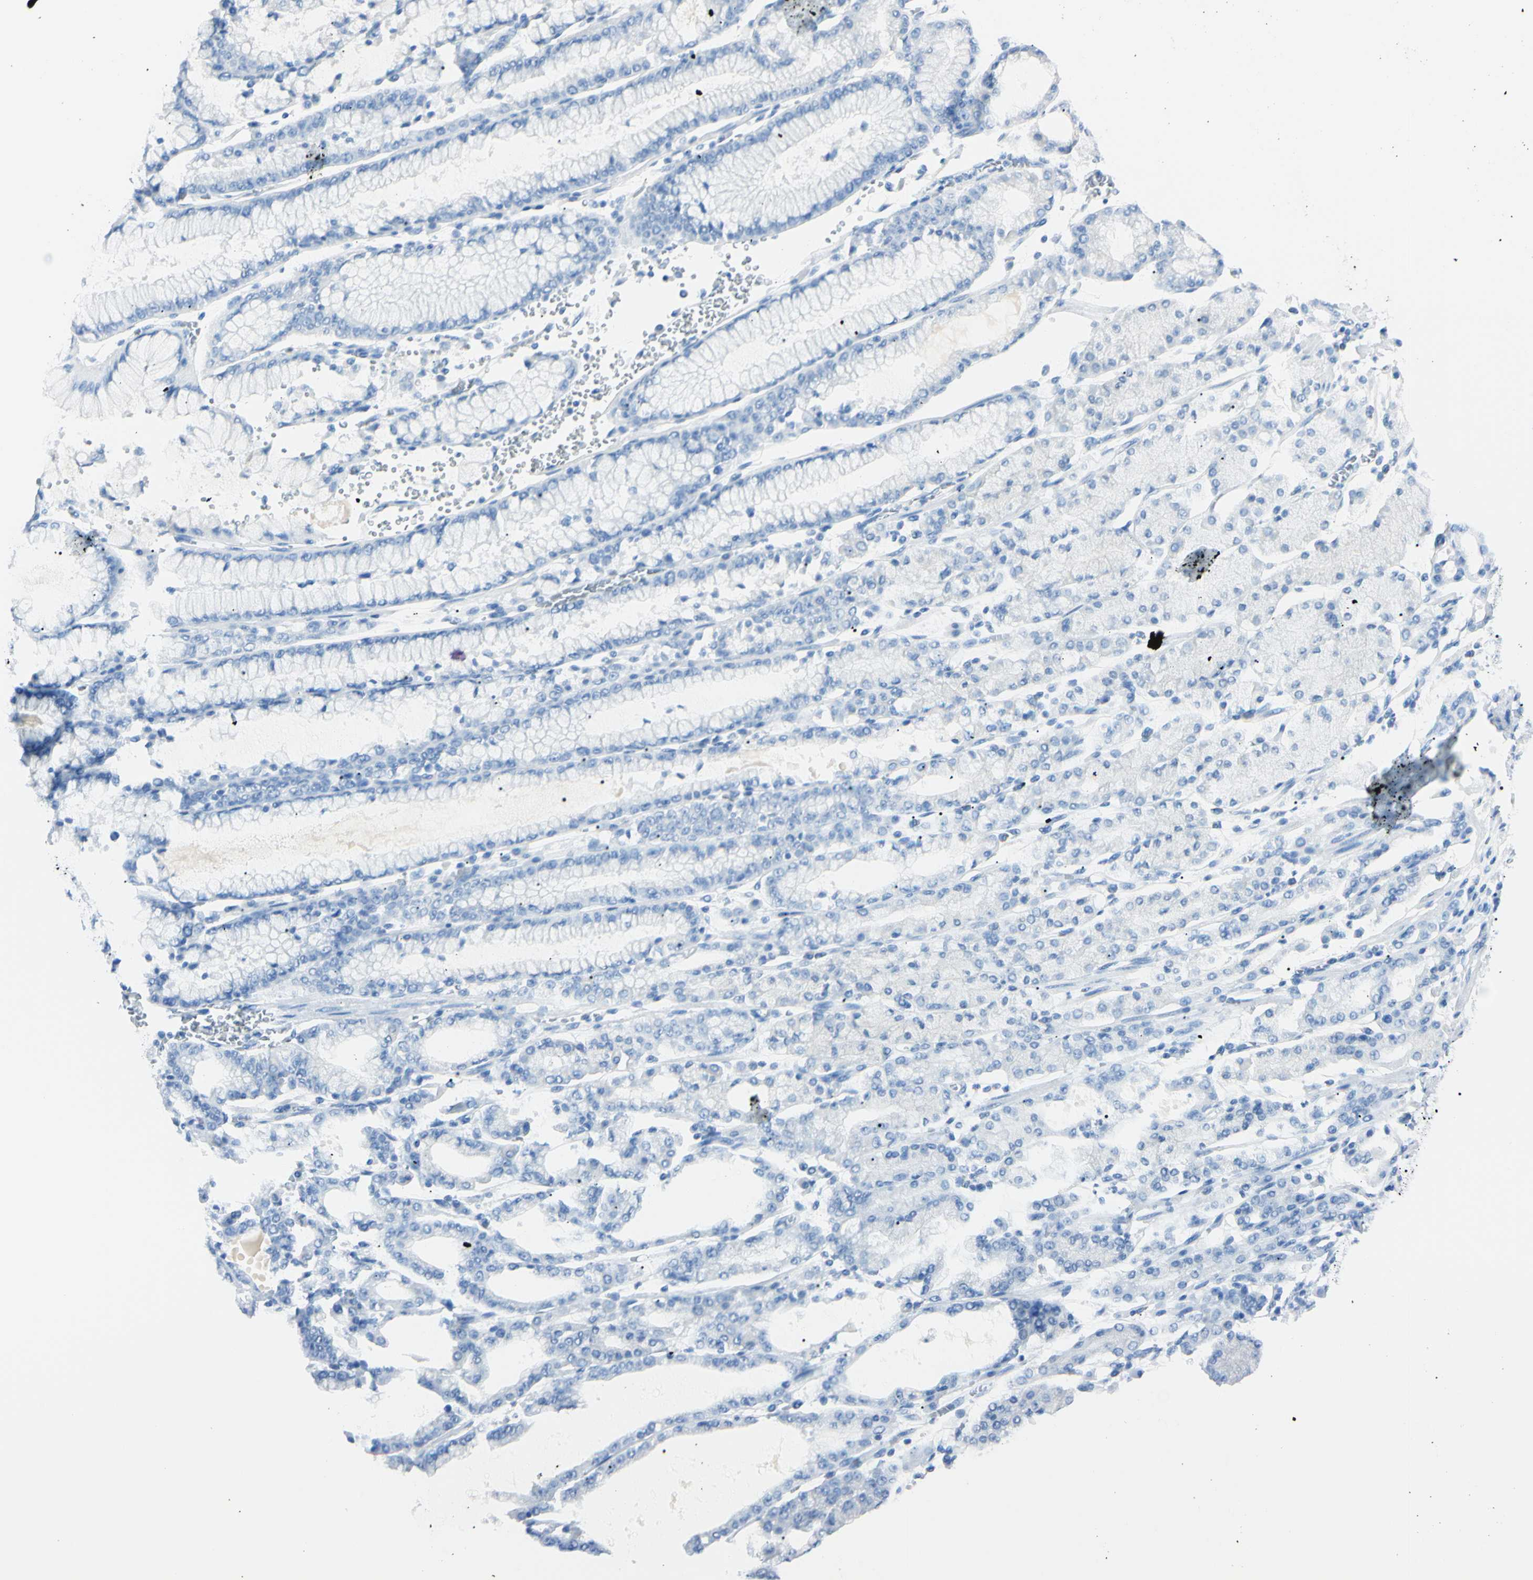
{"staining": {"intensity": "negative", "quantity": "none", "location": "none"}, "tissue": "stomach cancer", "cell_type": "Tumor cells", "image_type": "cancer", "snomed": [{"axis": "morphology", "description": "Normal tissue, NOS"}, {"axis": "morphology", "description": "Adenocarcinoma, NOS"}, {"axis": "topography", "description": "Stomach, upper"}, {"axis": "topography", "description": "Stomach"}], "caption": "Adenocarcinoma (stomach) was stained to show a protein in brown. There is no significant expression in tumor cells. The staining is performed using DAB (3,3'-diaminobenzidine) brown chromogen with nuclei counter-stained in using hematoxylin.", "gene": "FOLH1", "patient": {"sex": "male", "age": 76}}